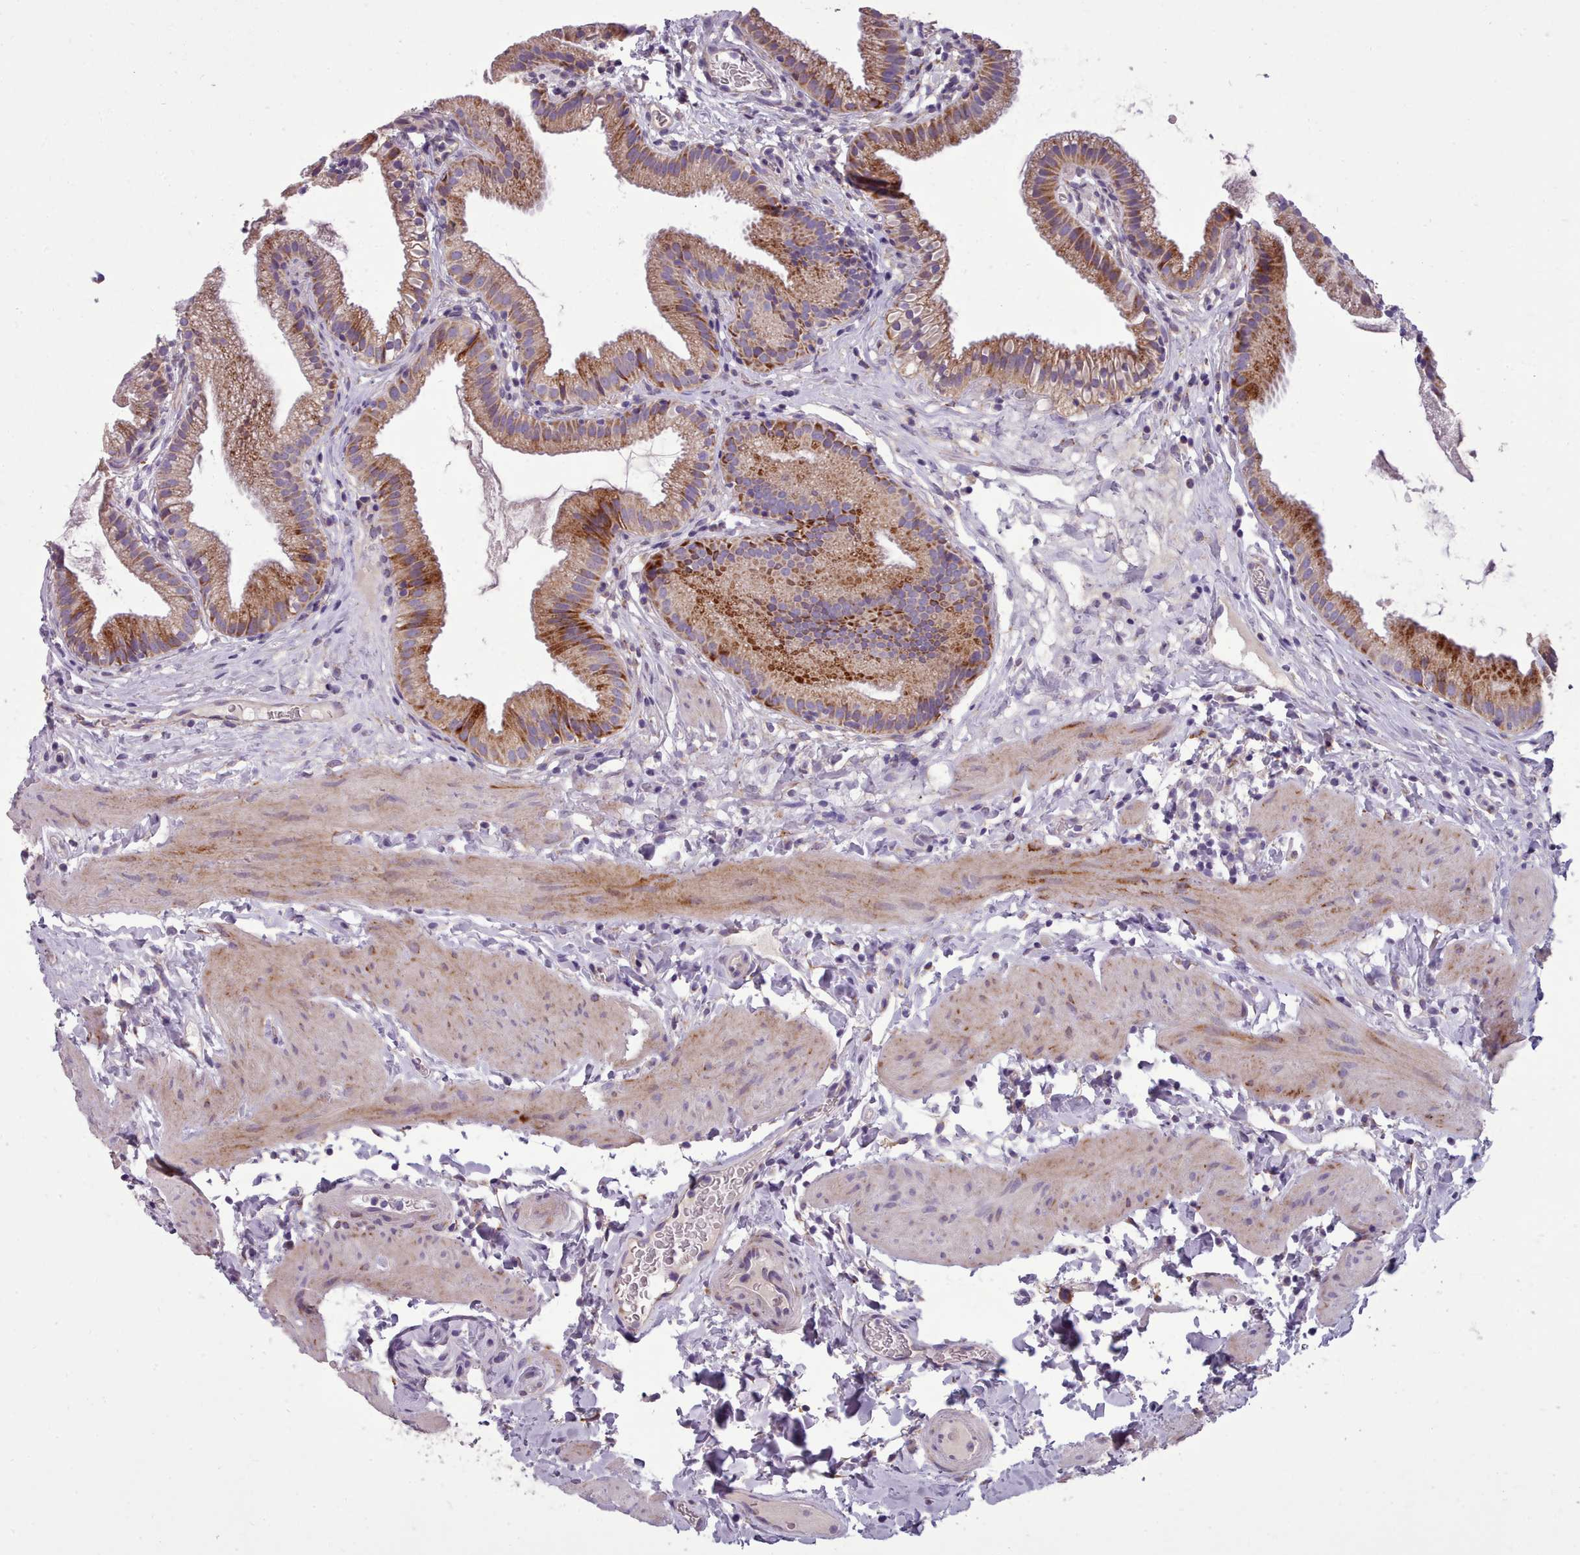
{"staining": {"intensity": "moderate", "quantity": "25%-75%", "location": "cytoplasmic/membranous"}, "tissue": "gallbladder", "cell_type": "Glandular cells", "image_type": "normal", "snomed": [{"axis": "morphology", "description": "Normal tissue, NOS"}, {"axis": "topography", "description": "Gallbladder"}], "caption": "Protein staining of benign gallbladder exhibits moderate cytoplasmic/membranous positivity in about 25%-75% of glandular cells.", "gene": "FKBP10", "patient": {"sex": "female", "age": 46}}